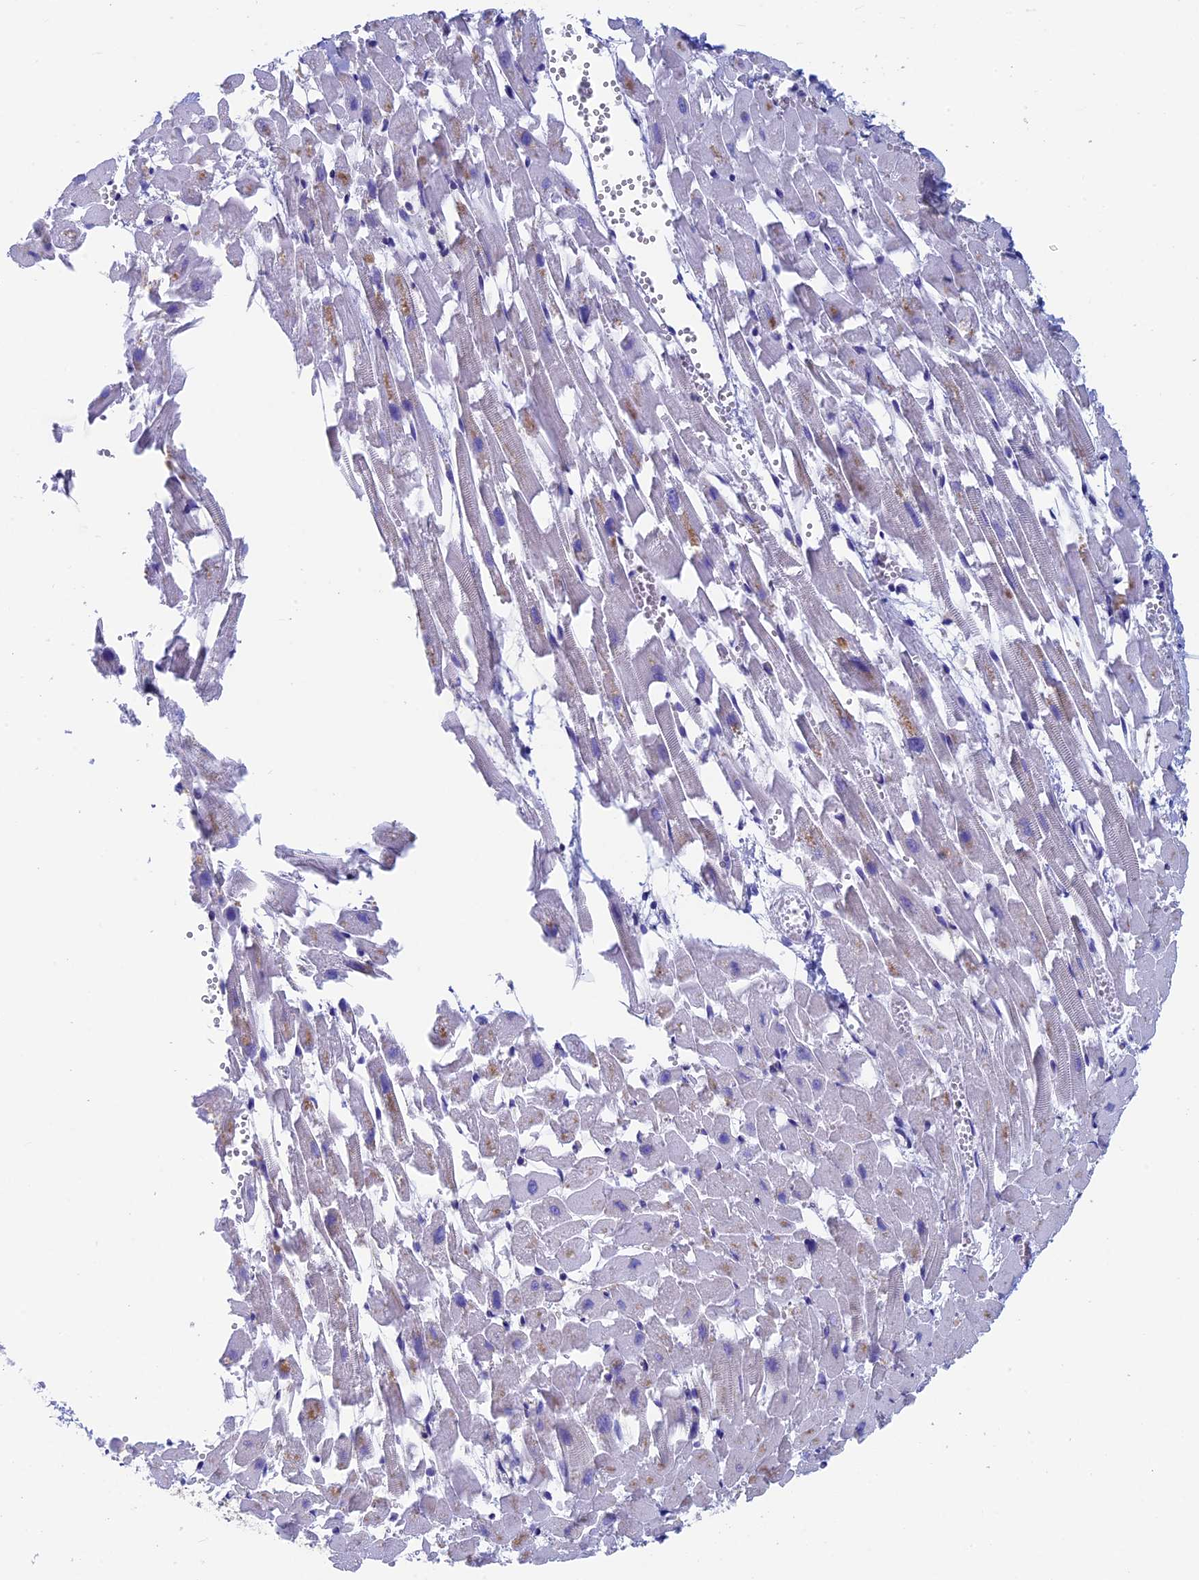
{"staining": {"intensity": "negative", "quantity": "none", "location": "none"}, "tissue": "heart muscle", "cell_type": "Cardiomyocytes", "image_type": "normal", "snomed": [{"axis": "morphology", "description": "Normal tissue, NOS"}, {"axis": "topography", "description": "Heart"}], "caption": "This photomicrograph is of benign heart muscle stained with immunohistochemistry to label a protein in brown with the nuclei are counter-stained blue. There is no expression in cardiomyocytes.", "gene": "SEPTIN1", "patient": {"sex": "female", "age": 64}}